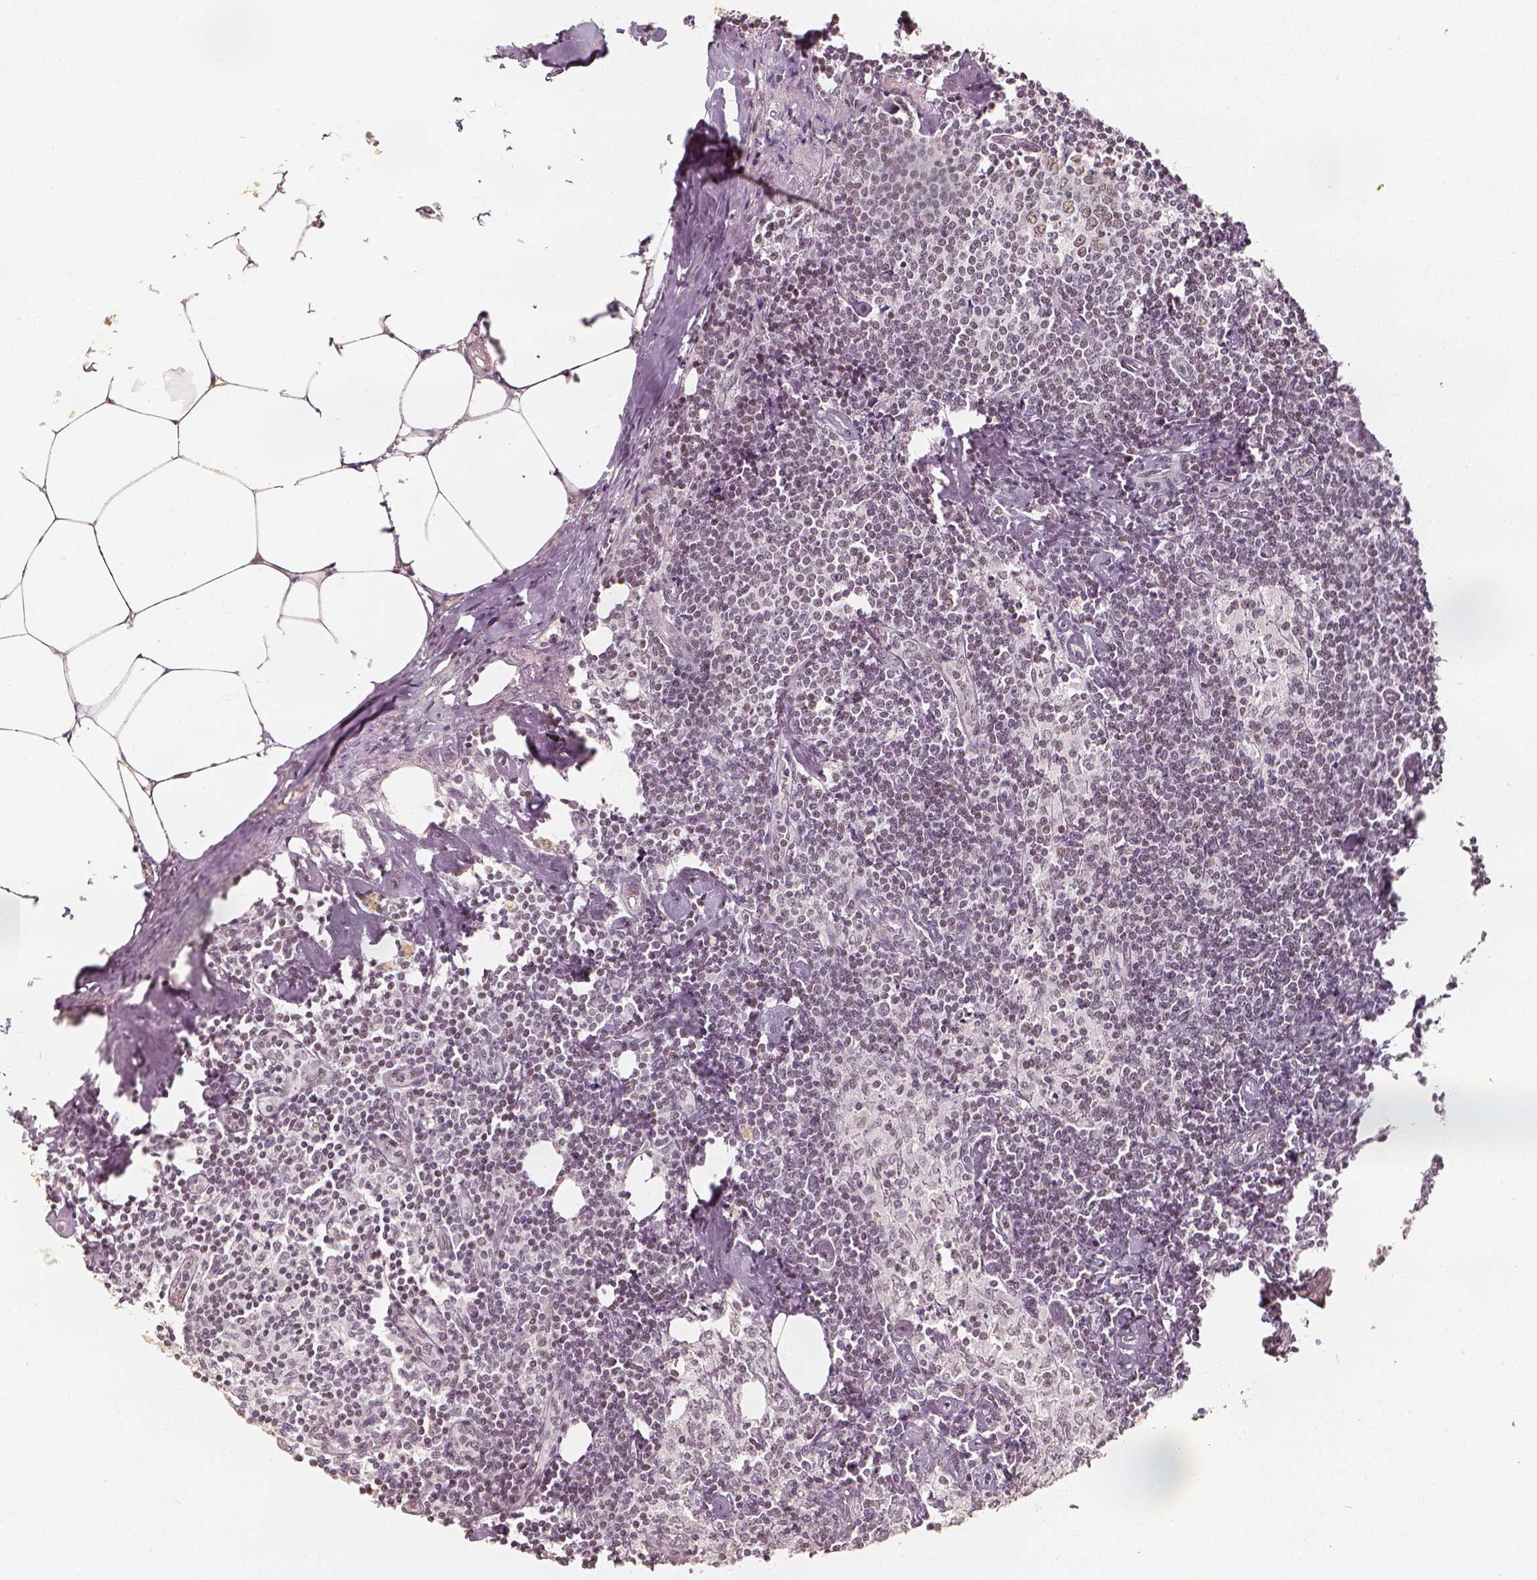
{"staining": {"intensity": "weak", "quantity": "<25%", "location": "nuclear"}, "tissue": "lymph node", "cell_type": "Non-germinal center cells", "image_type": "normal", "snomed": [{"axis": "morphology", "description": "Normal tissue, NOS"}, {"axis": "topography", "description": "Lymph node"}], "caption": "Immunohistochemical staining of normal lymph node exhibits no significant expression in non-germinal center cells.", "gene": "HDAC1", "patient": {"sex": "female", "age": 69}}